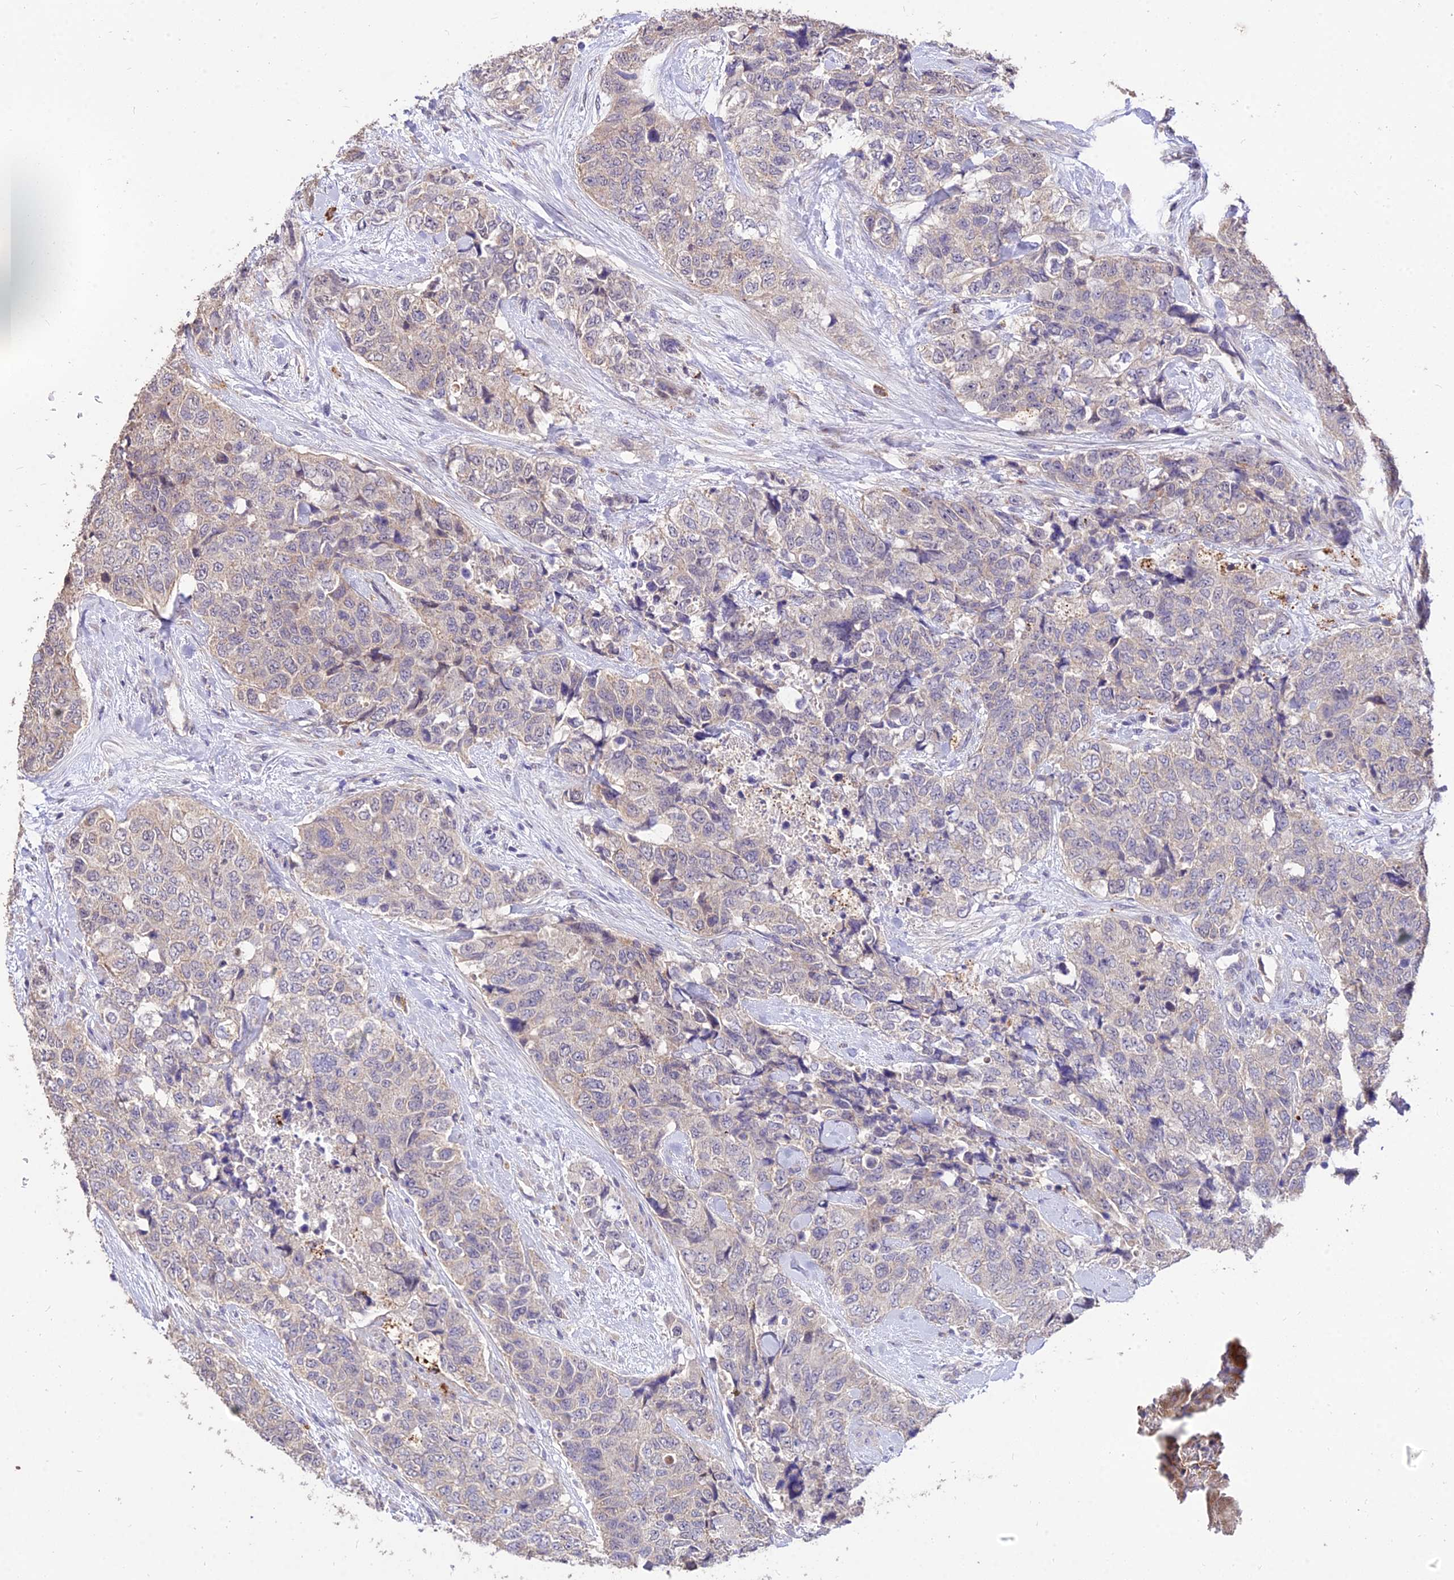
{"staining": {"intensity": "negative", "quantity": "none", "location": "none"}, "tissue": "urothelial cancer", "cell_type": "Tumor cells", "image_type": "cancer", "snomed": [{"axis": "morphology", "description": "Urothelial carcinoma, High grade"}, {"axis": "topography", "description": "Urinary bladder"}], "caption": "A high-resolution photomicrograph shows IHC staining of high-grade urothelial carcinoma, which shows no significant expression in tumor cells.", "gene": "SDHD", "patient": {"sex": "female", "age": 78}}